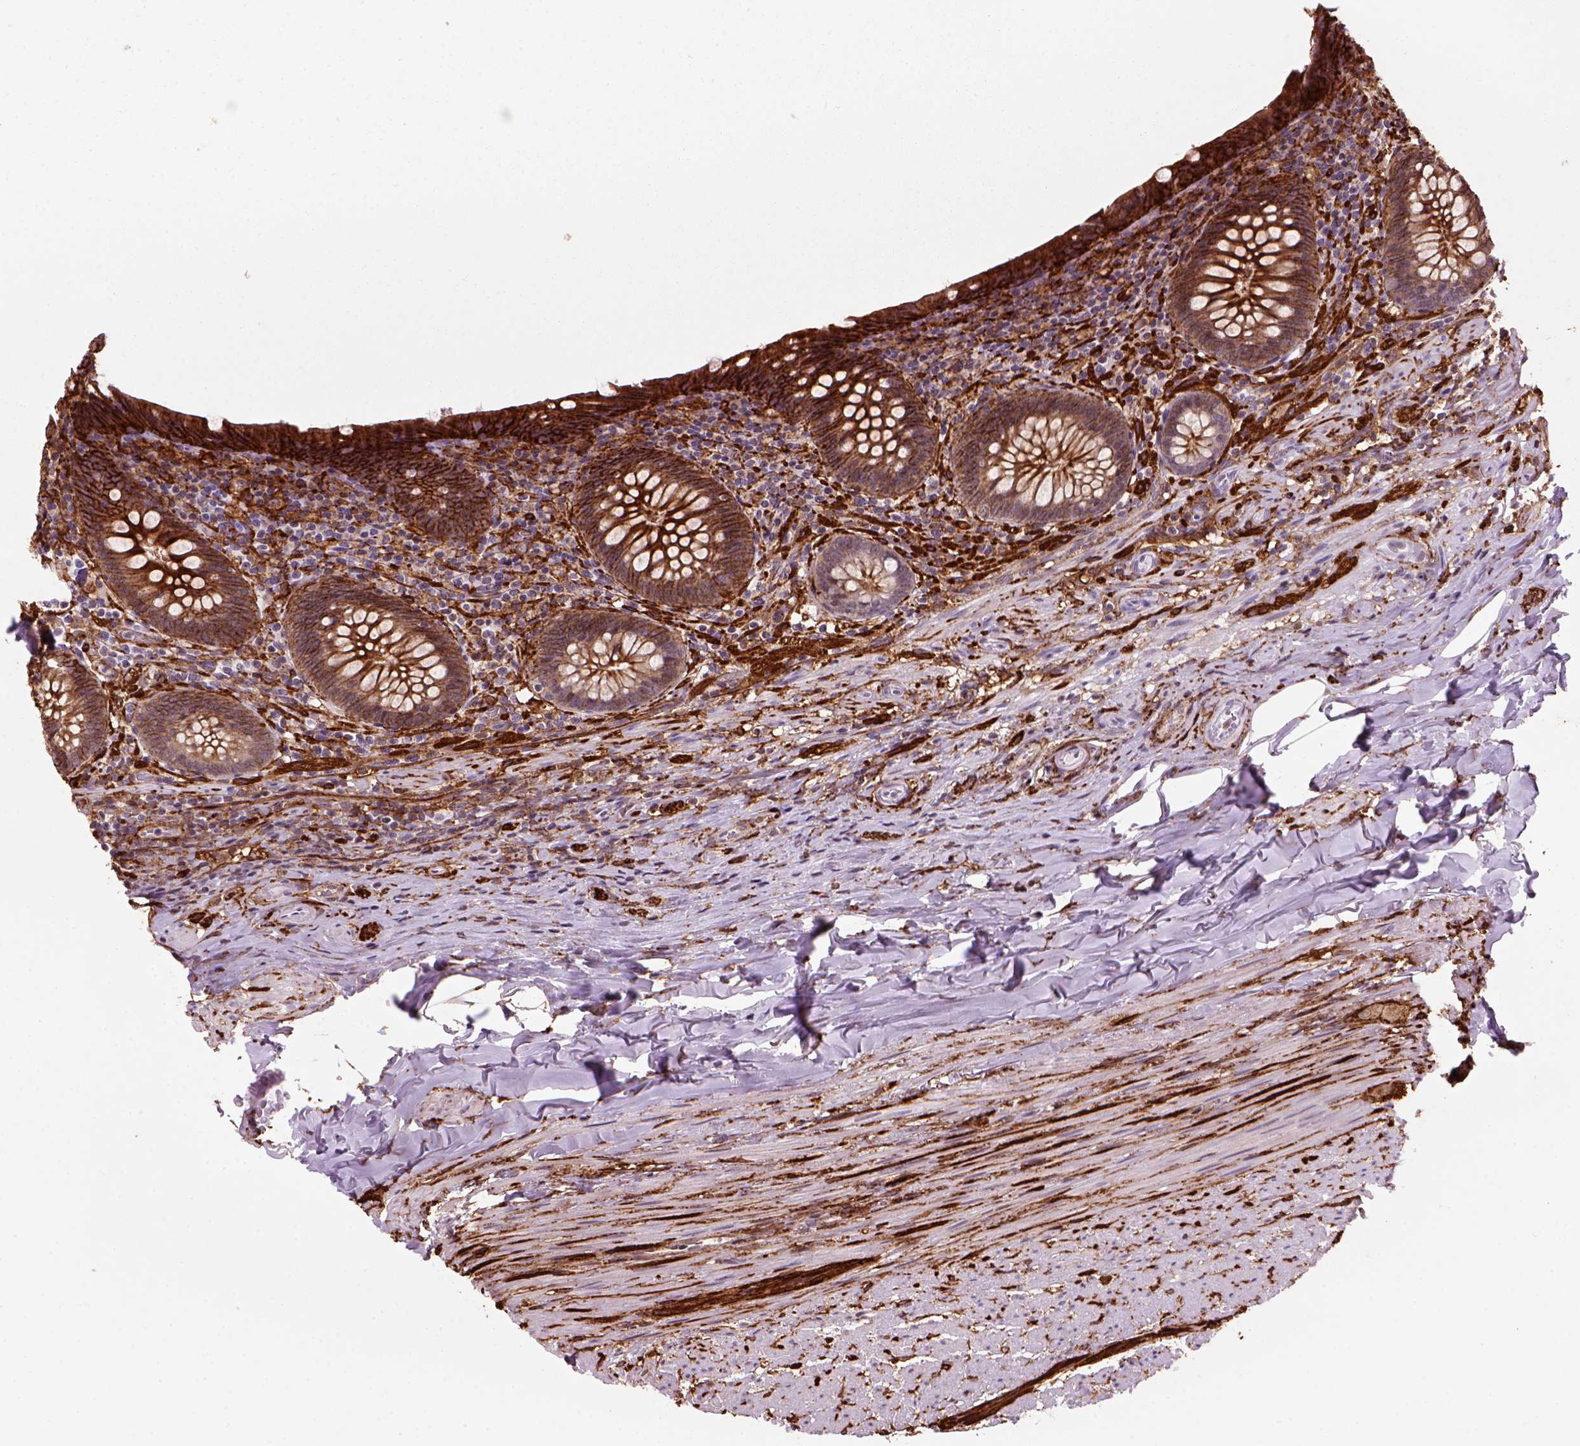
{"staining": {"intensity": "strong", "quantity": ">75%", "location": "cytoplasmic/membranous"}, "tissue": "appendix", "cell_type": "Glandular cells", "image_type": "normal", "snomed": [{"axis": "morphology", "description": "Normal tissue, NOS"}, {"axis": "topography", "description": "Appendix"}], "caption": "Appendix was stained to show a protein in brown. There is high levels of strong cytoplasmic/membranous staining in approximately >75% of glandular cells. (DAB IHC with brightfield microscopy, high magnification).", "gene": "MARCKS", "patient": {"sex": "male", "age": 47}}